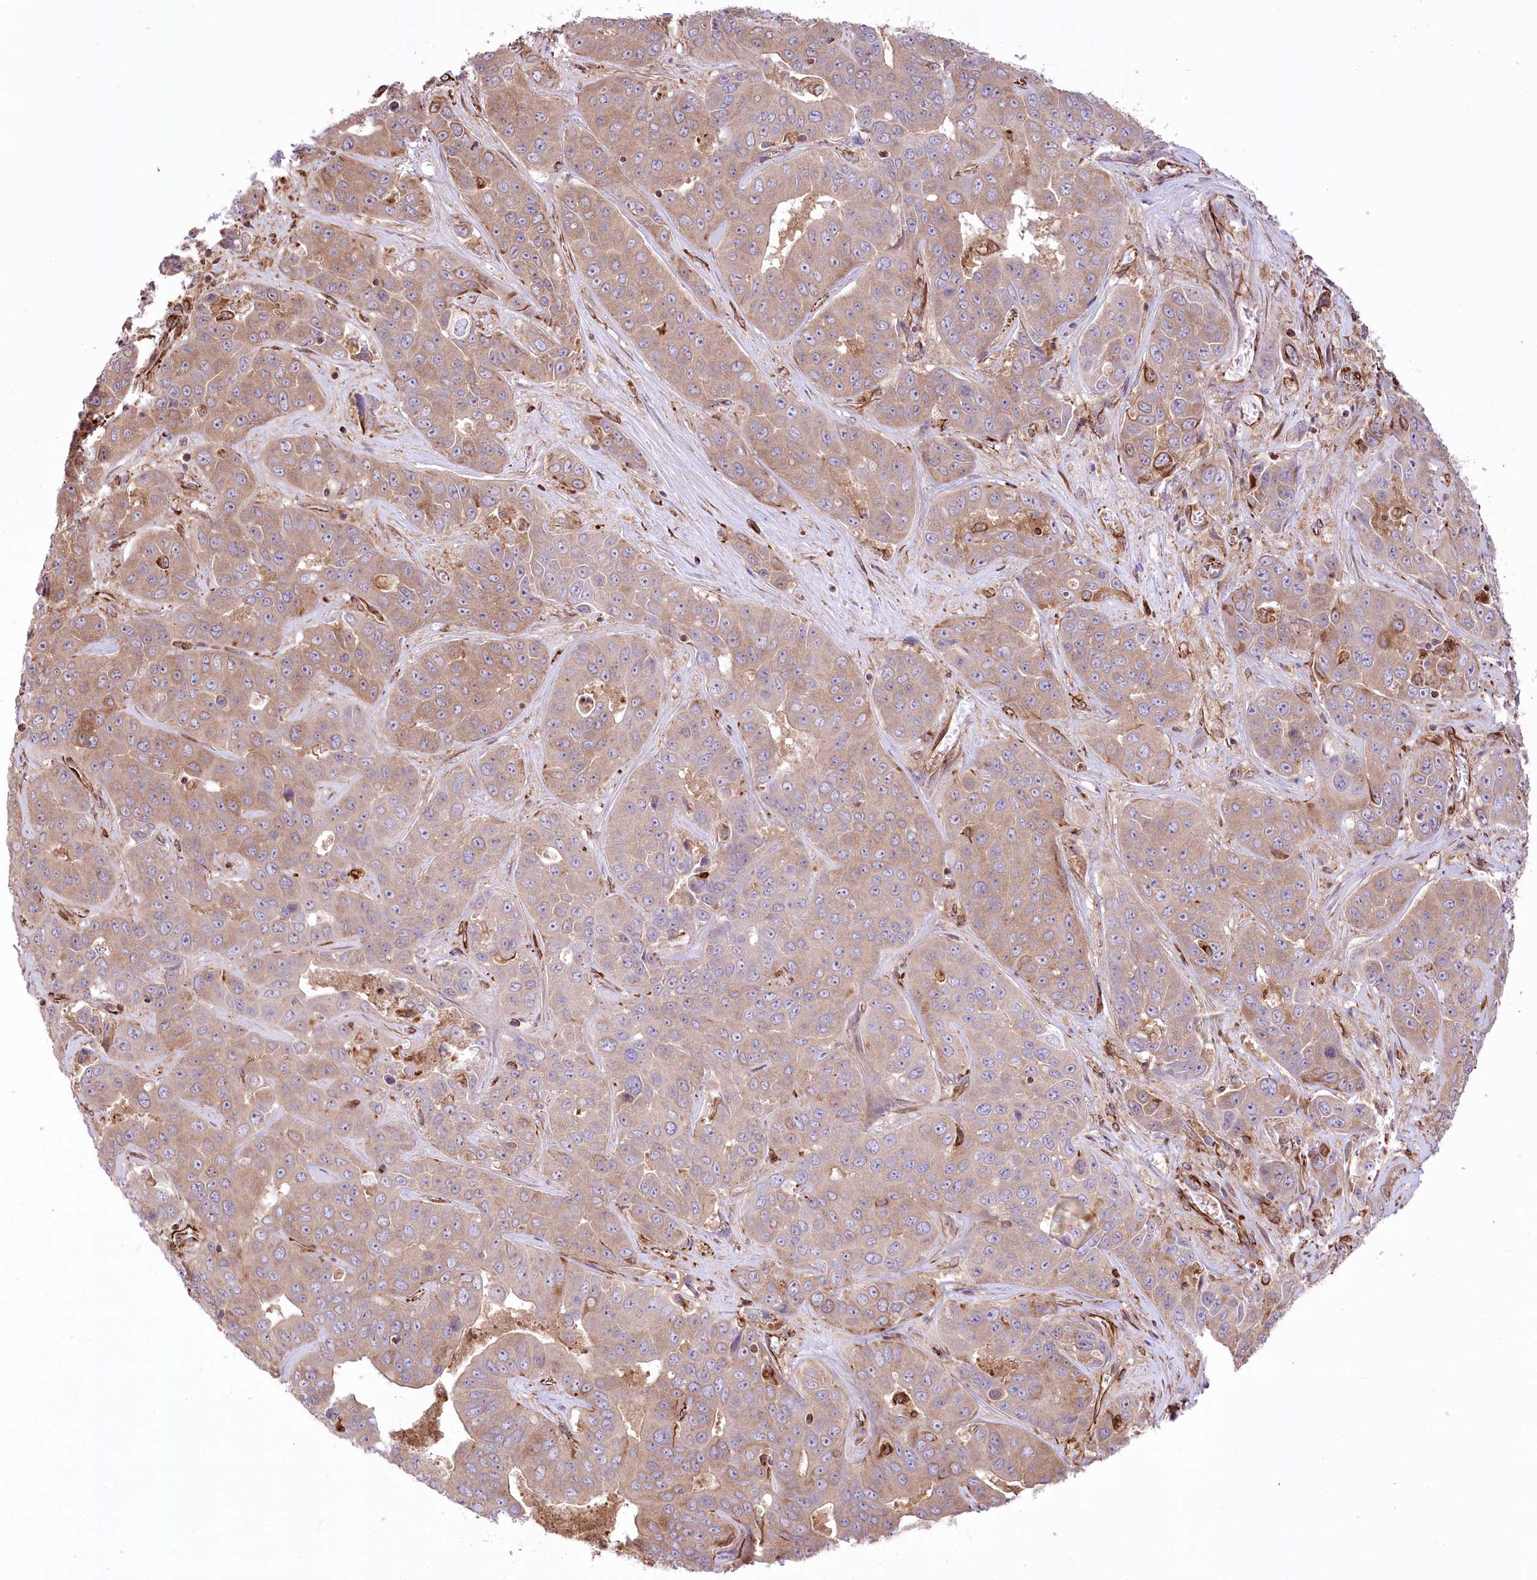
{"staining": {"intensity": "moderate", "quantity": ">75%", "location": "cytoplasmic/membranous"}, "tissue": "liver cancer", "cell_type": "Tumor cells", "image_type": "cancer", "snomed": [{"axis": "morphology", "description": "Cholangiocarcinoma"}, {"axis": "topography", "description": "Liver"}], "caption": "Immunohistochemical staining of liver cancer reveals medium levels of moderate cytoplasmic/membranous protein expression in approximately >75% of tumor cells. (Brightfield microscopy of DAB IHC at high magnification).", "gene": "TTC1", "patient": {"sex": "female", "age": 52}}